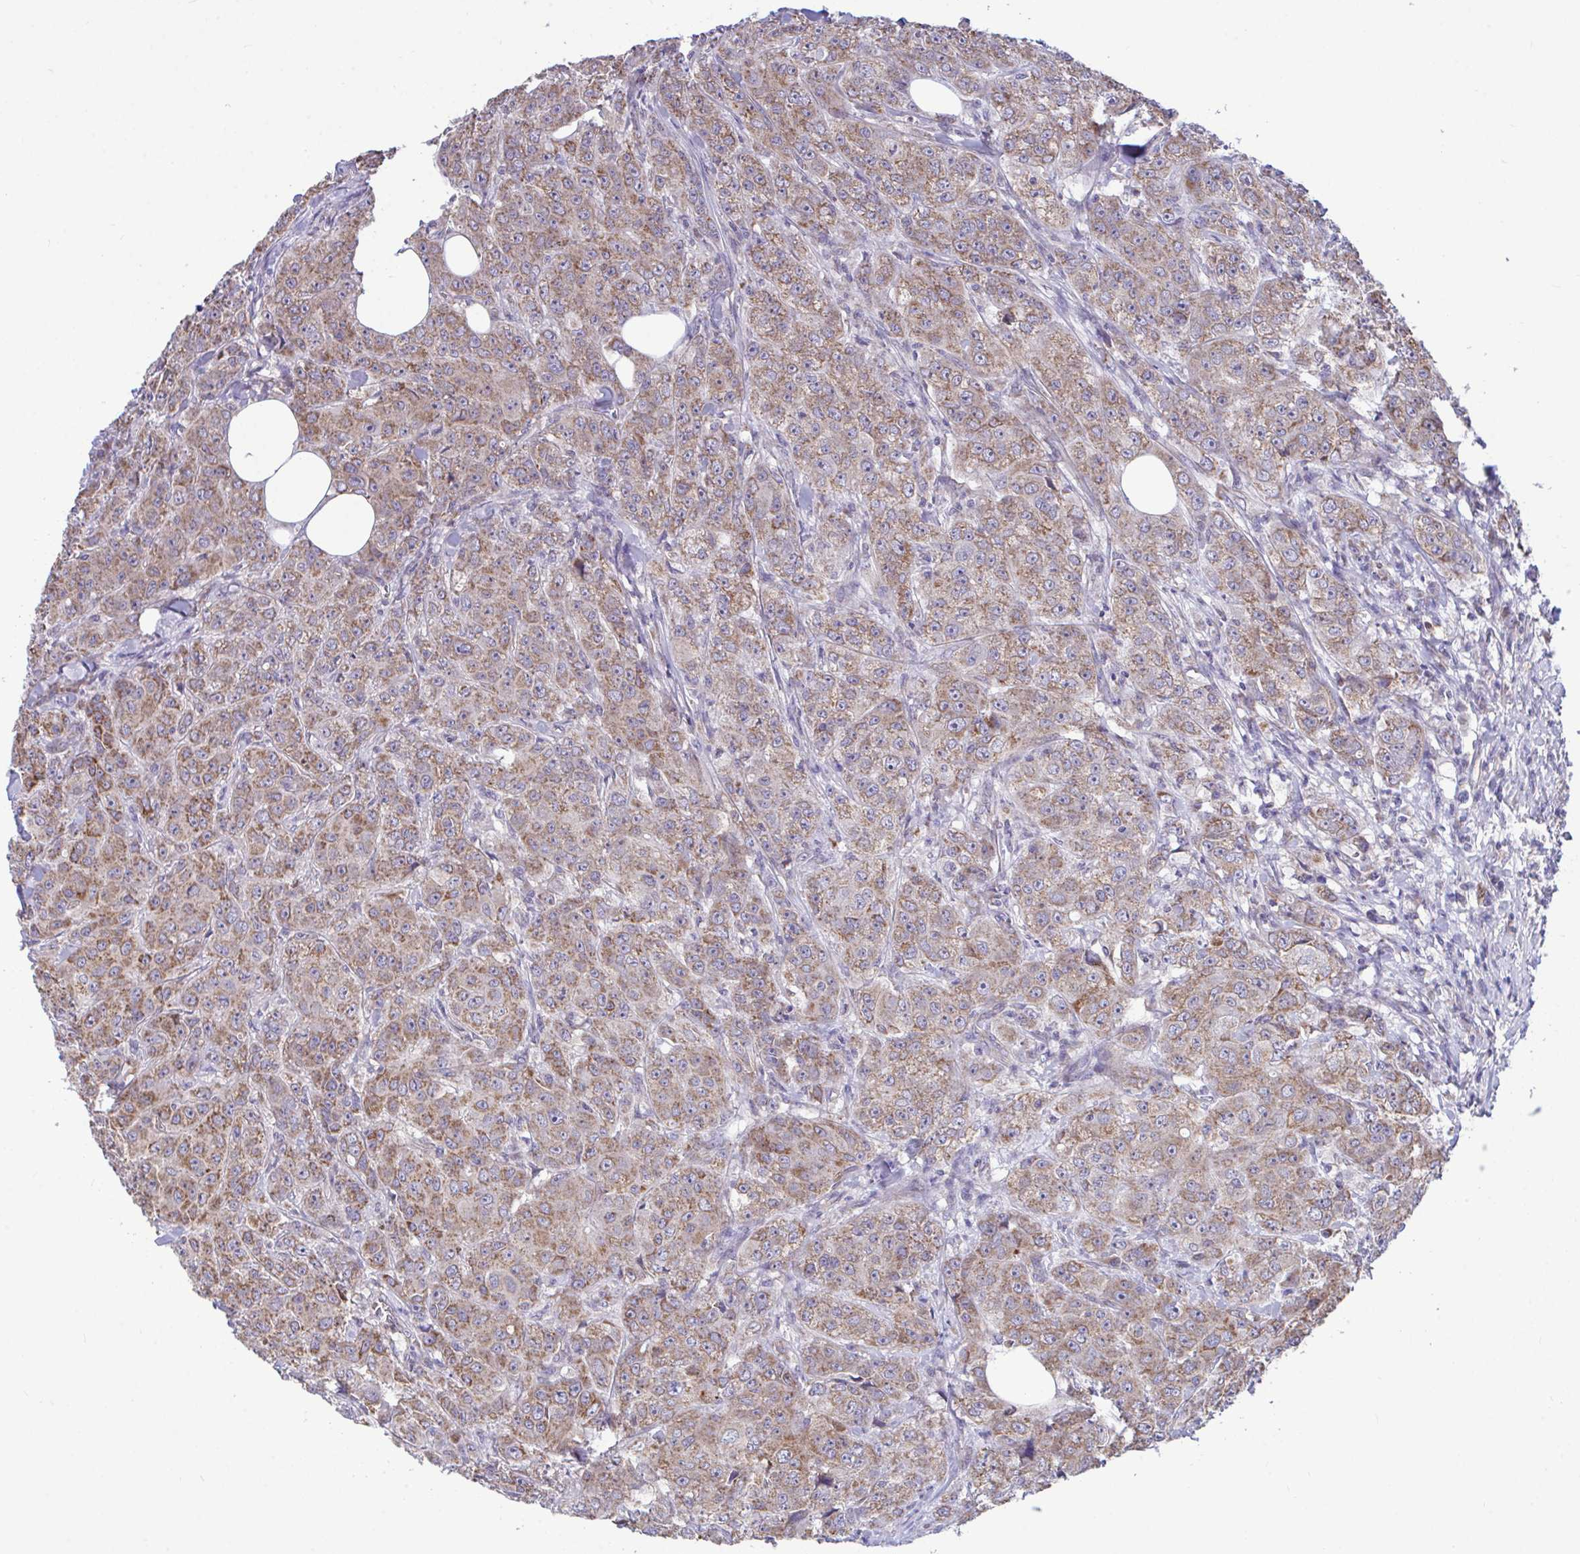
{"staining": {"intensity": "moderate", "quantity": ">75%", "location": "cytoplasmic/membranous"}, "tissue": "breast cancer", "cell_type": "Tumor cells", "image_type": "cancer", "snomed": [{"axis": "morphology", "description": "Normal tissue, NOS"}, {"axis": "morphology", "description": "Duct carcinoma"}, {"axis": "topography", "description": "Breast"}], "caption": "Immunohistochemical staining of human invasive ductal carcinoma (breast) shows medium levels of moderate cytoplasmic/membranous expression in approximately >75% of tumor cells.", "gene": "SARS2", "patient": {"sex": "female", "age": 43}}